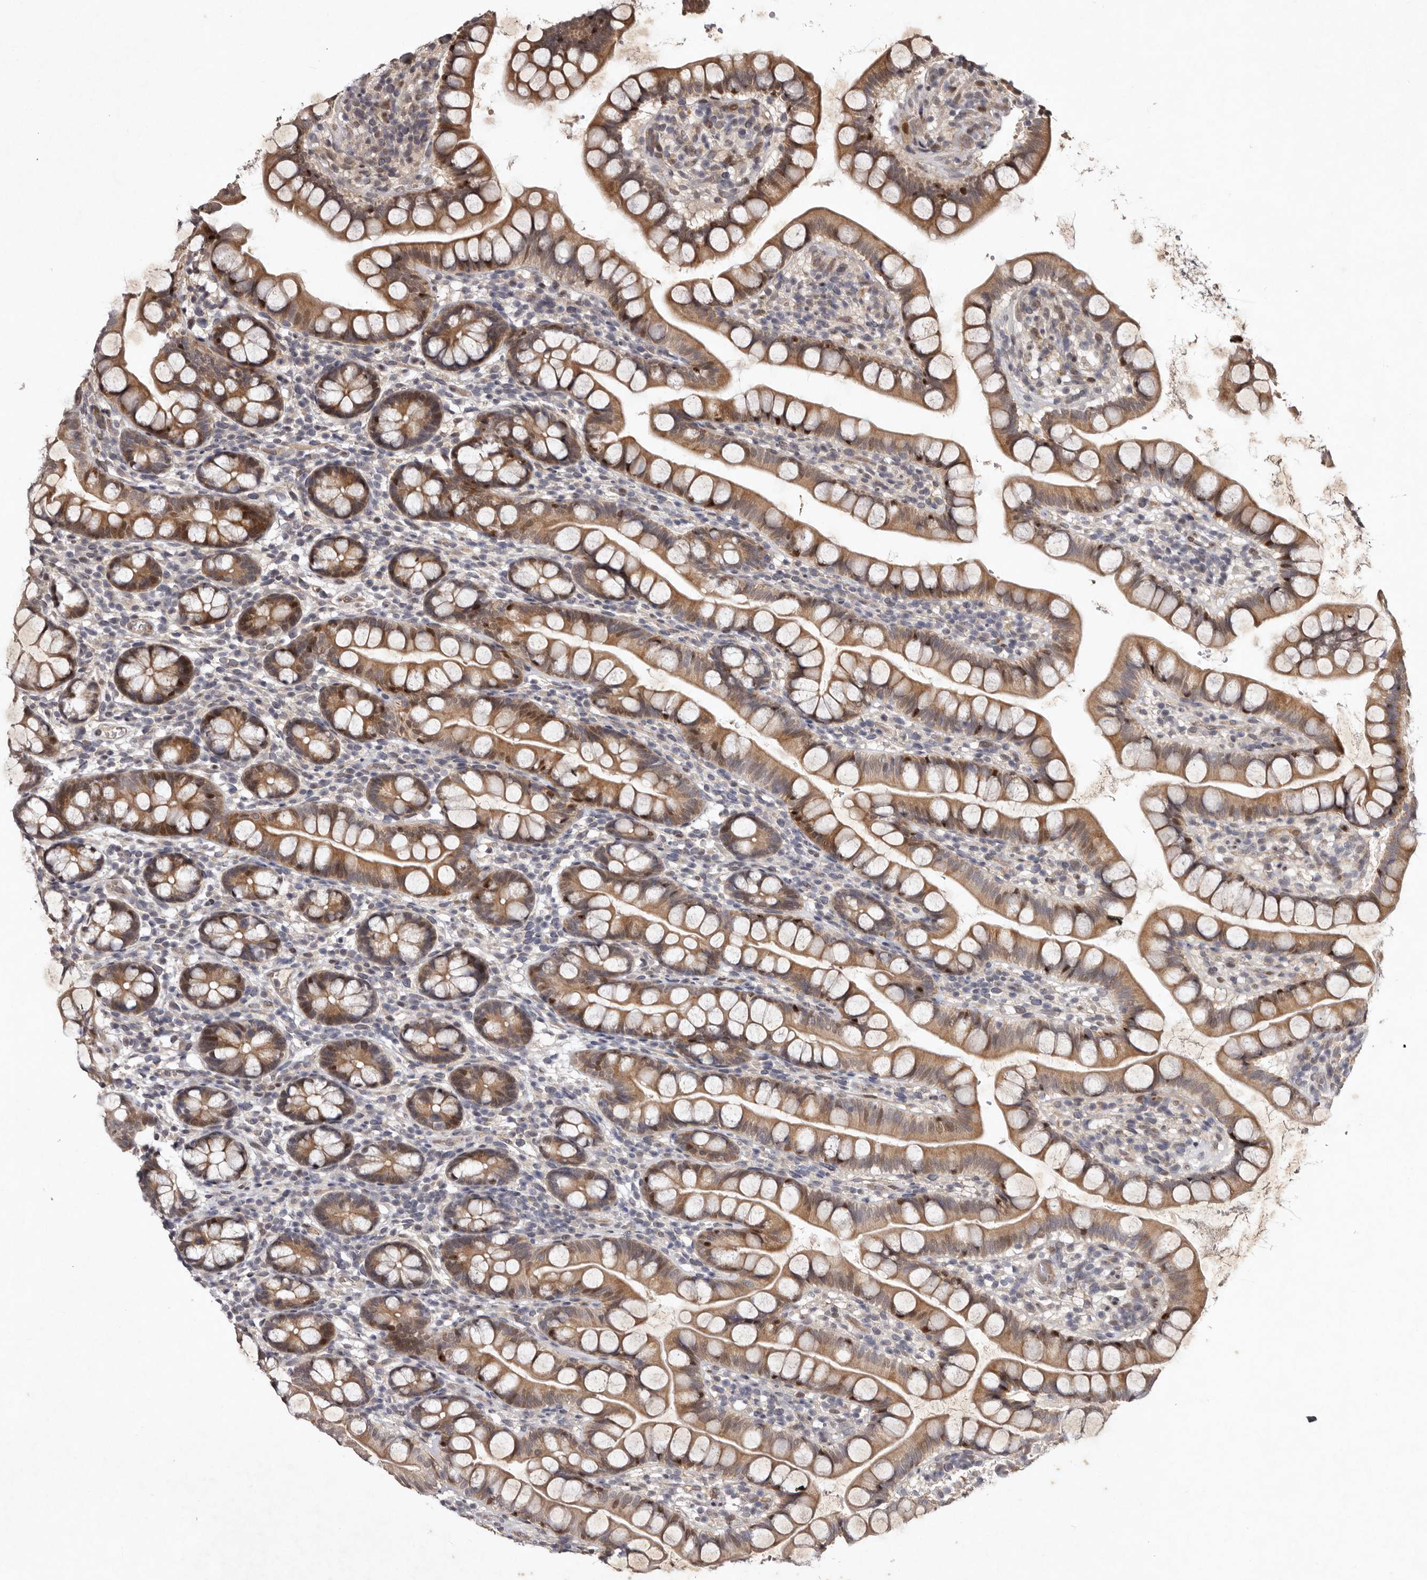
{"staining": {"intensity": "moderate", "quantity": ">75%", "location": "cytoplasmic/membranous,nuclear"}, "tissue": "small intestine", "cell_type": "Glandular cells", "image_type": "normal", "snomed": [{"axis": "morphology", "description": "Normal tissue, NOS"}, {"axis": "topography", "description": "Small intestine"}], "caption": "High-magnification brightfield microscopy of normal small intestine stained with DAB (brown) and counterstained with hematoxylin (blue). glandular cells exhibit moderate cytoplasmic/membranous,nuclear staining is seen in approximately>75% of cells.", "gene": "ABL1", "patient": {"sex": "female", "age": 84}}